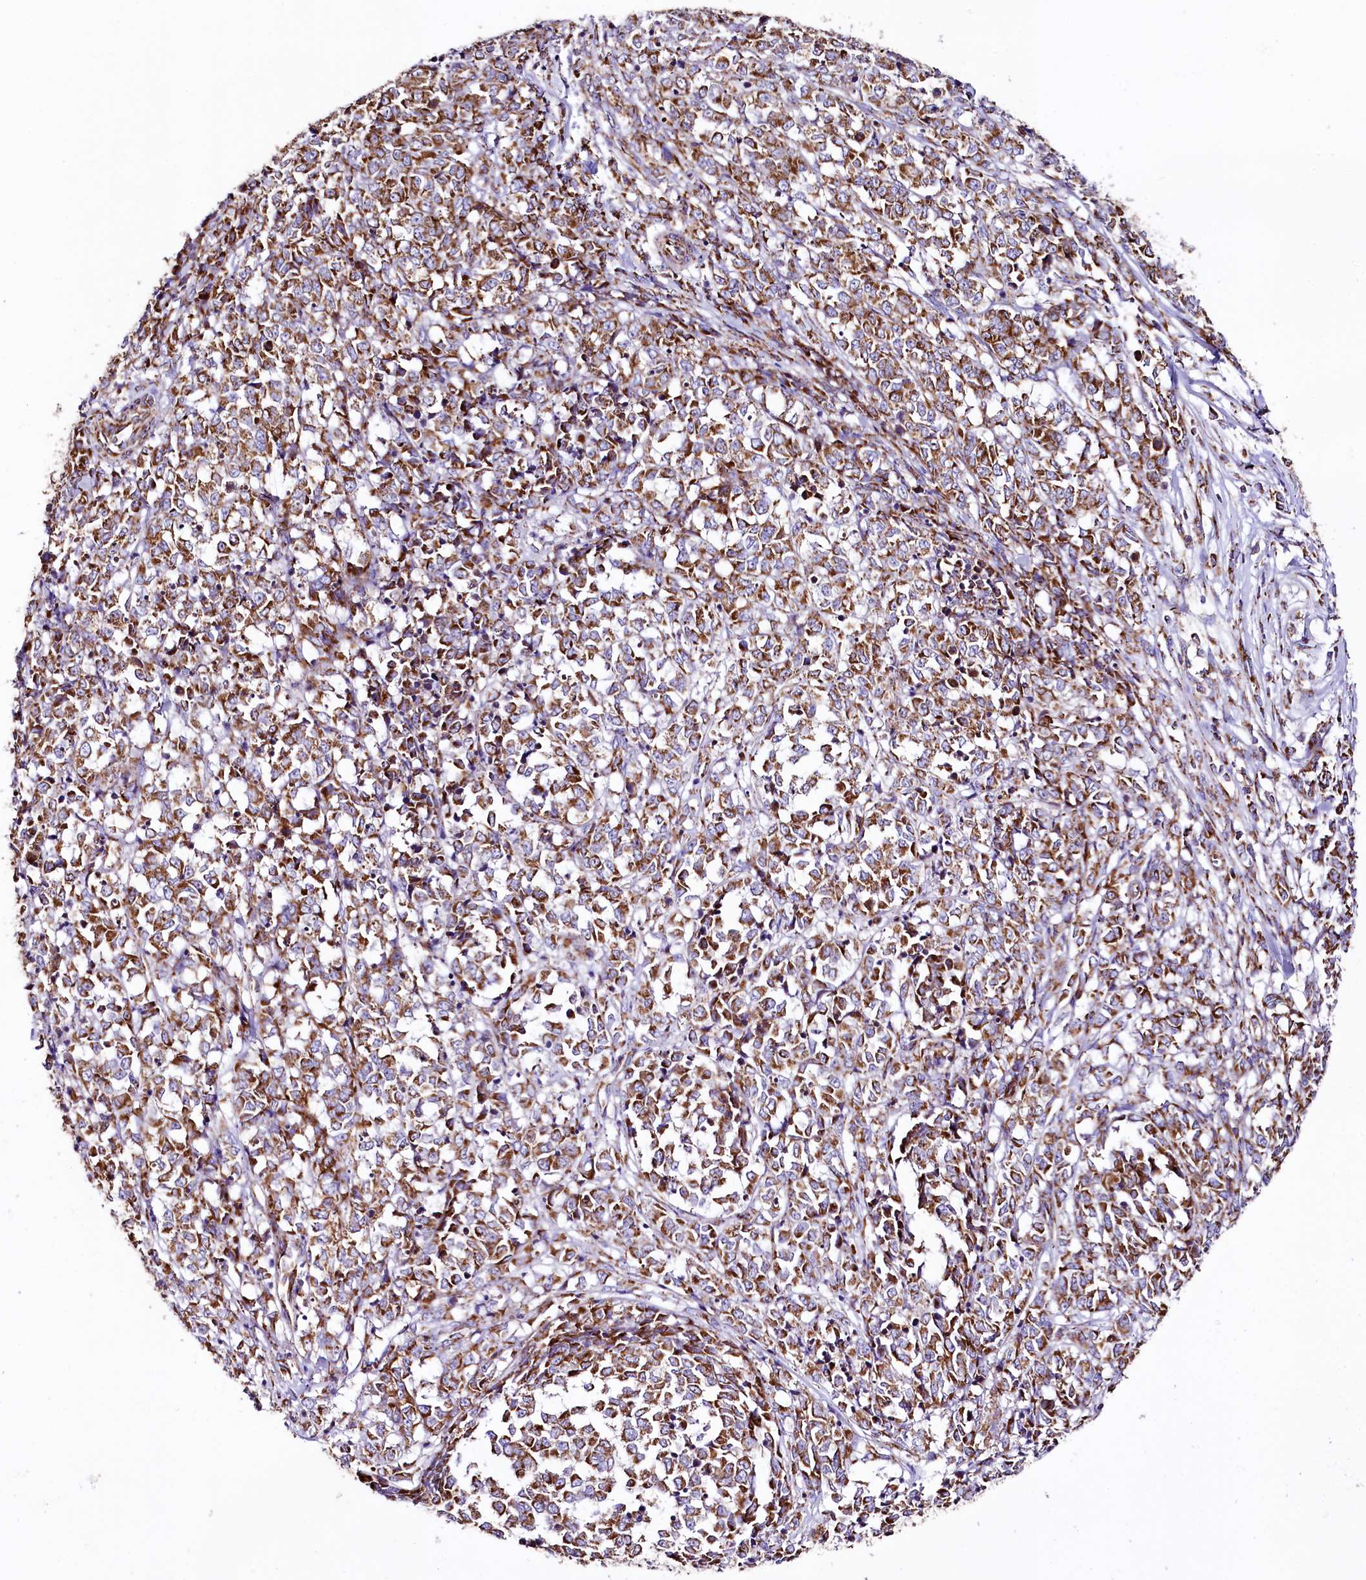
{"staining": {"intensity": "moderate", "quantity": ">75%", "location": "cytoplasmic/membranous"}, "tissue": "melanoma", "cell_type": "Tumor cells", "image_type": "cancer", "snomed": [{"axis": "morphology", "description": "Malignant melanoma, NOS"}, {"axis": "topography", "description": "Skin"}], "caption": "Moderate cytoplasmic/membranous protein expression is seen in approximately >75% of tumor cells in malignant melanoma.", "gene": "APLP2", "patient": {"sex": "female", "age": 72}}